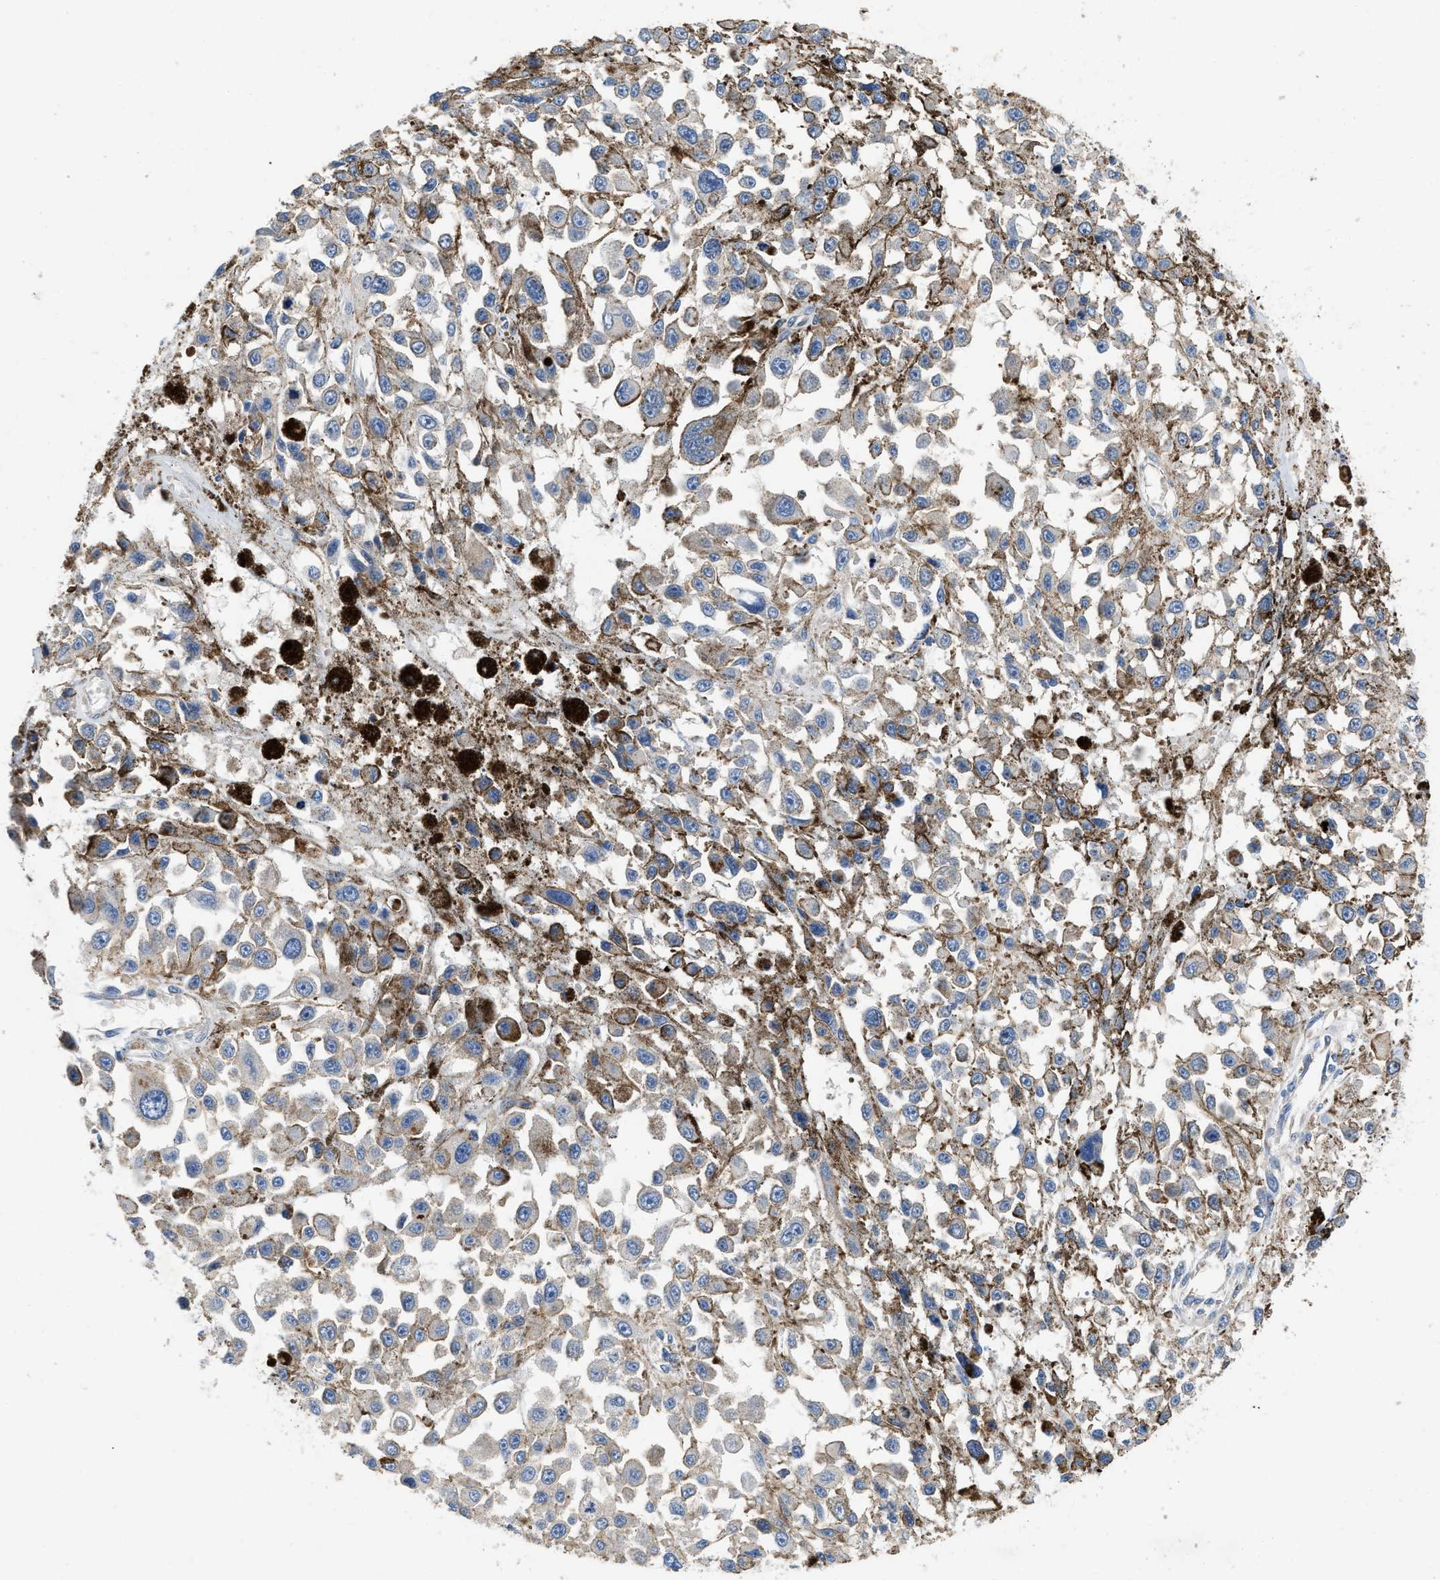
{"staining": {"intensity": "negative", "quantity": "none", "location": "none"}, "tissue": "melanoma", "cell_type": "Tumor cells", "image_type": "cancer", "snomed": [{"axis": "morphology", "description": "Malignant melanoma, Metastatic site"}, {"axis": "topography", "description": "Lymph node"}], "caption": "This is an immunohistochemistry histopathology image of human malignant melanoma (metastatic site). There is no staining in tumor cells.", "gene": "ENPP4", "patient": {"sex": "male", "age": 59}}